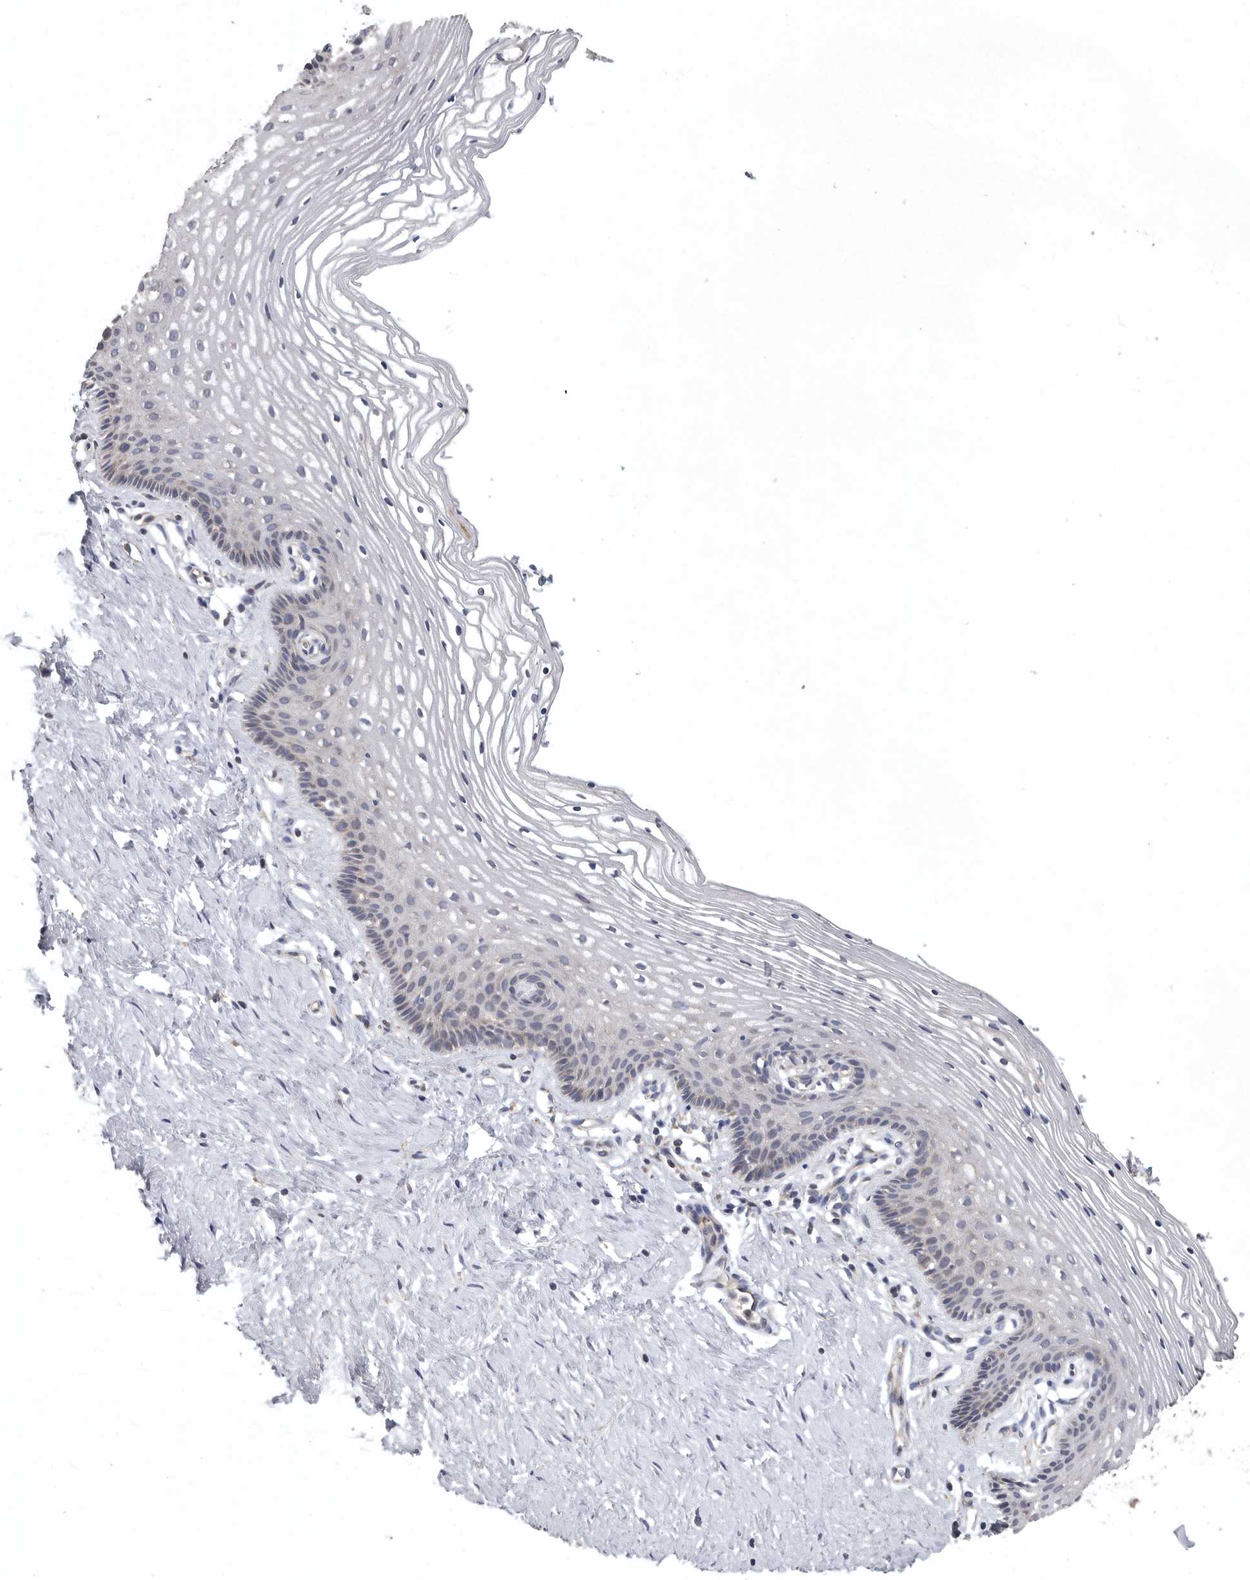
{"staining": {"intensity": "negative", "quantity": "none", "location": "none"}, "tissue": "vagina", "cell_type": "Squamous epithelial cells", "image_type": "normal", "snomed": [{"axis": "morphology", "description": "Normal tissue, NOS"}, {"axis": "topography", "description": "Vagina"}], "caption": "The micrograph demonstrates no staining of squamous epithelial cells in unremarkable vagina. (DAB (3,3'-diaminobenzidine) immunohistochemistry (IHC) with hematoxylin counter stain).", "gene": "OXR1", "patient": {"sex": "female", "age": 32}}